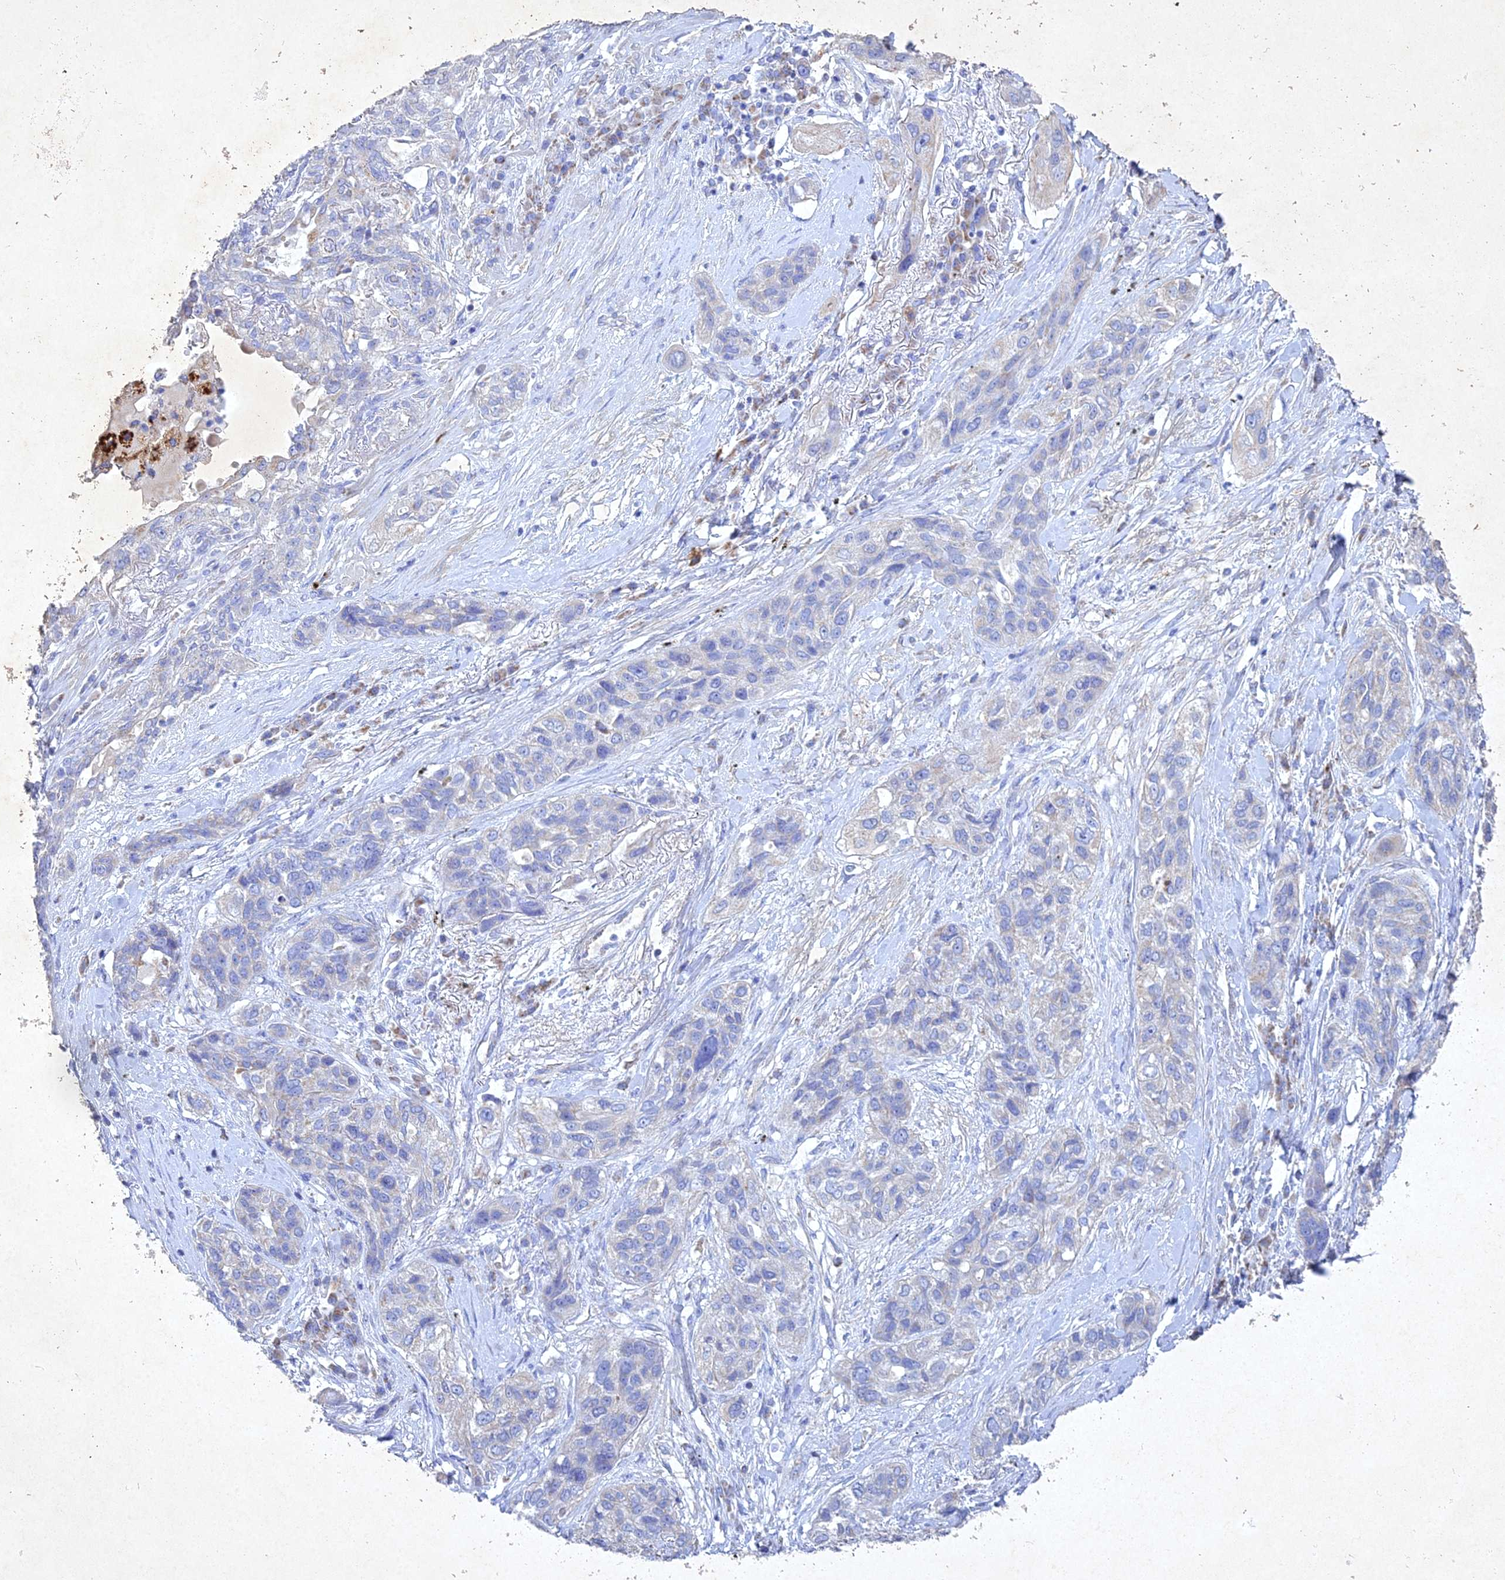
{"staining": {"intensity": "negative", "quantity": "none", "location": "none"}, "tissue": "lung cancer", "cell_type": "Tumor cells", "image_type": "cancer", "snomed": [{"axis": "morphology", "description": "Squamous cell carcinoma, NOS"}, {"axis": "topography", "description": "Lung"}], "caption": "This histopathology image is of lung cancer stained with immunohistochemistry to label a protein in brown with the nuclei are counter-stained blue. There is no staining in tumor cells.", "gene": "NDUFV1", "patient": {"sex": "female", "age": 70}}